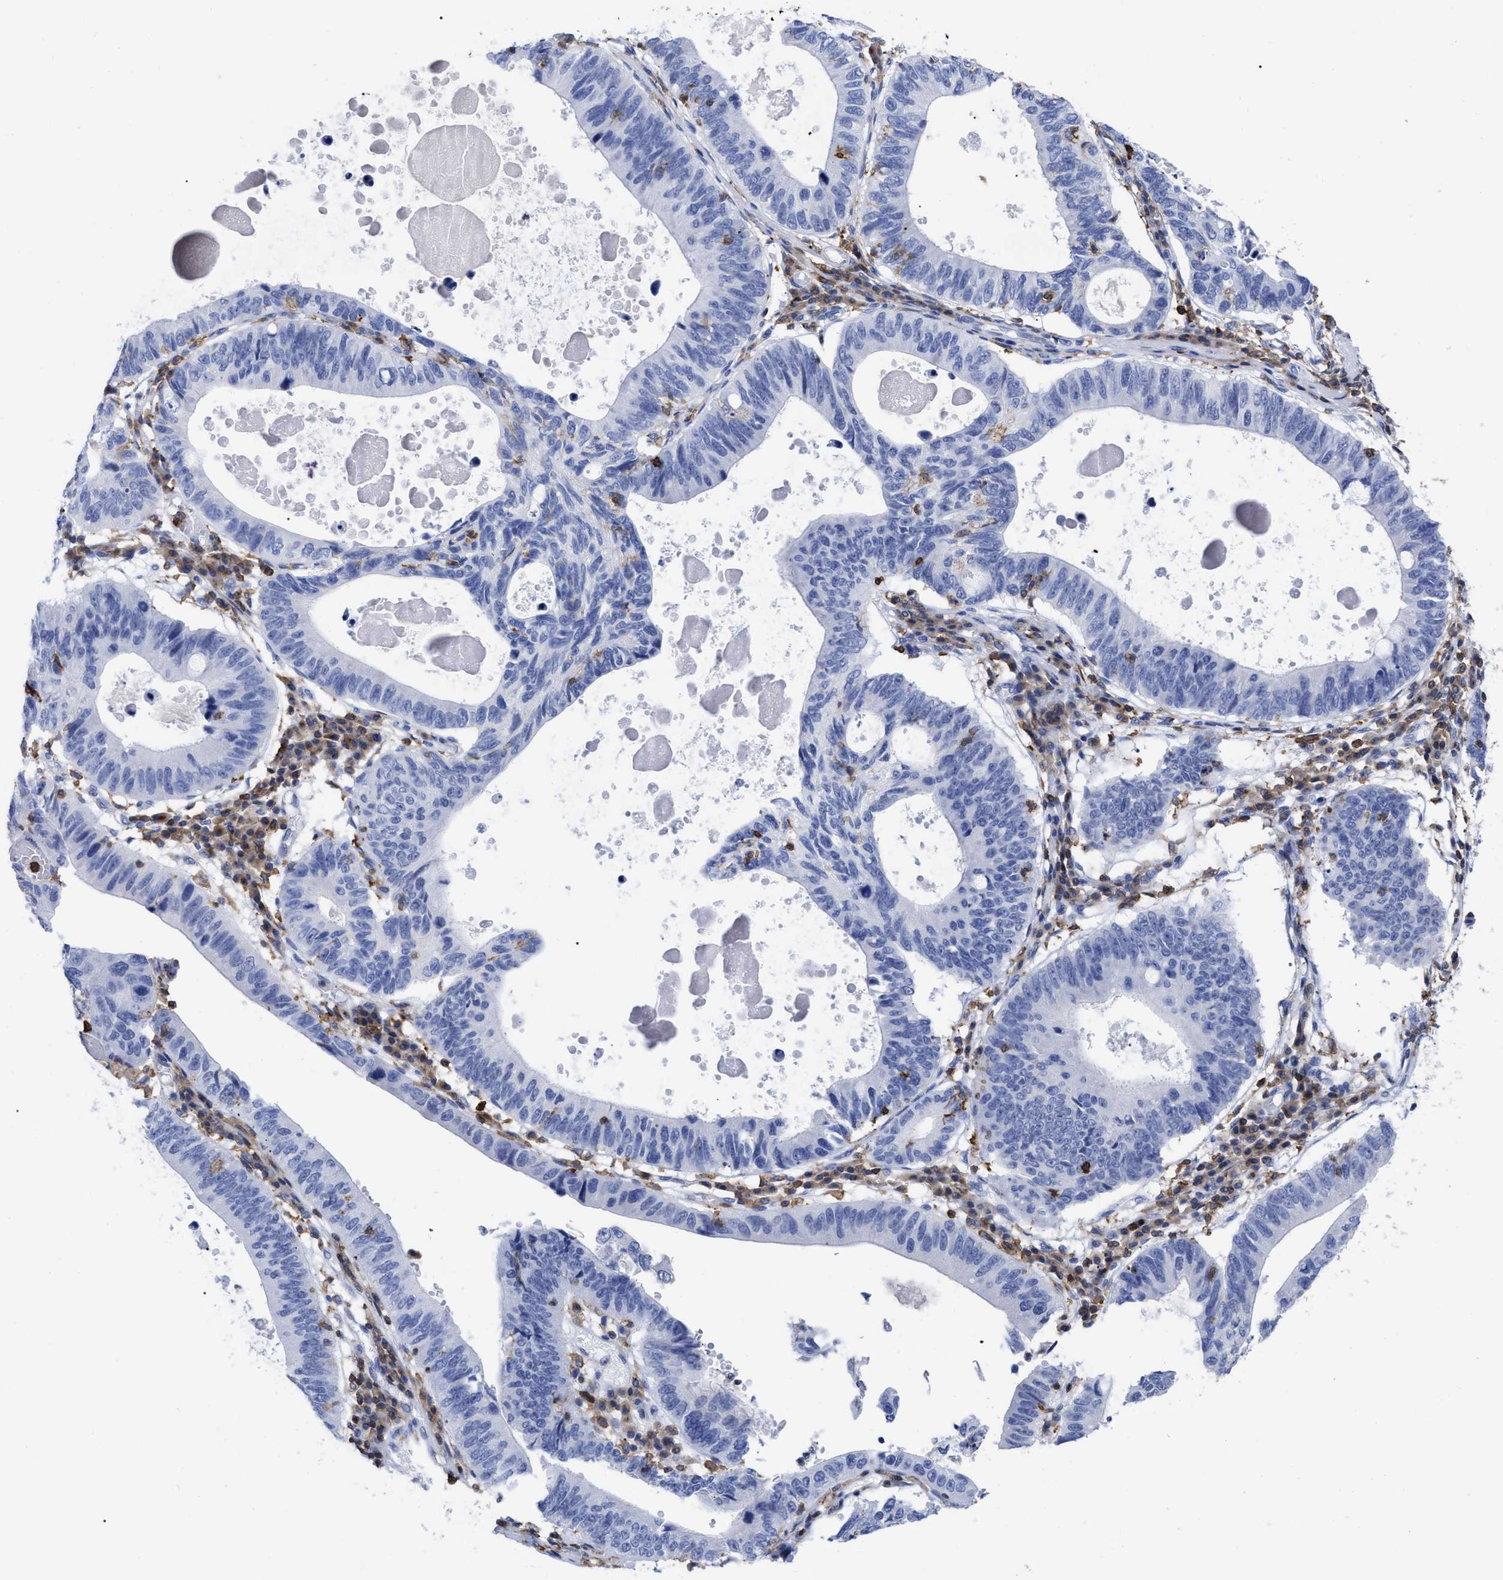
{"staining": {"intensity": "negative", "quantity": "none", "location": "none"}, "tissue": "stomach cancer", "cell_type": "Tumor cells", "image_type": "cancer", "snomed": [{"axis": "morphology", "description": "Adenocarcinoma, NOS"}, {"axis": "topography", "description": "Stomach"}], "caption": "This is an IHC histopathology image of stomach adenocarcinoma. There is no positivity in tumor cells.", "gene": "HCLS1", "patient": {"sex": "male", "age": 59}}